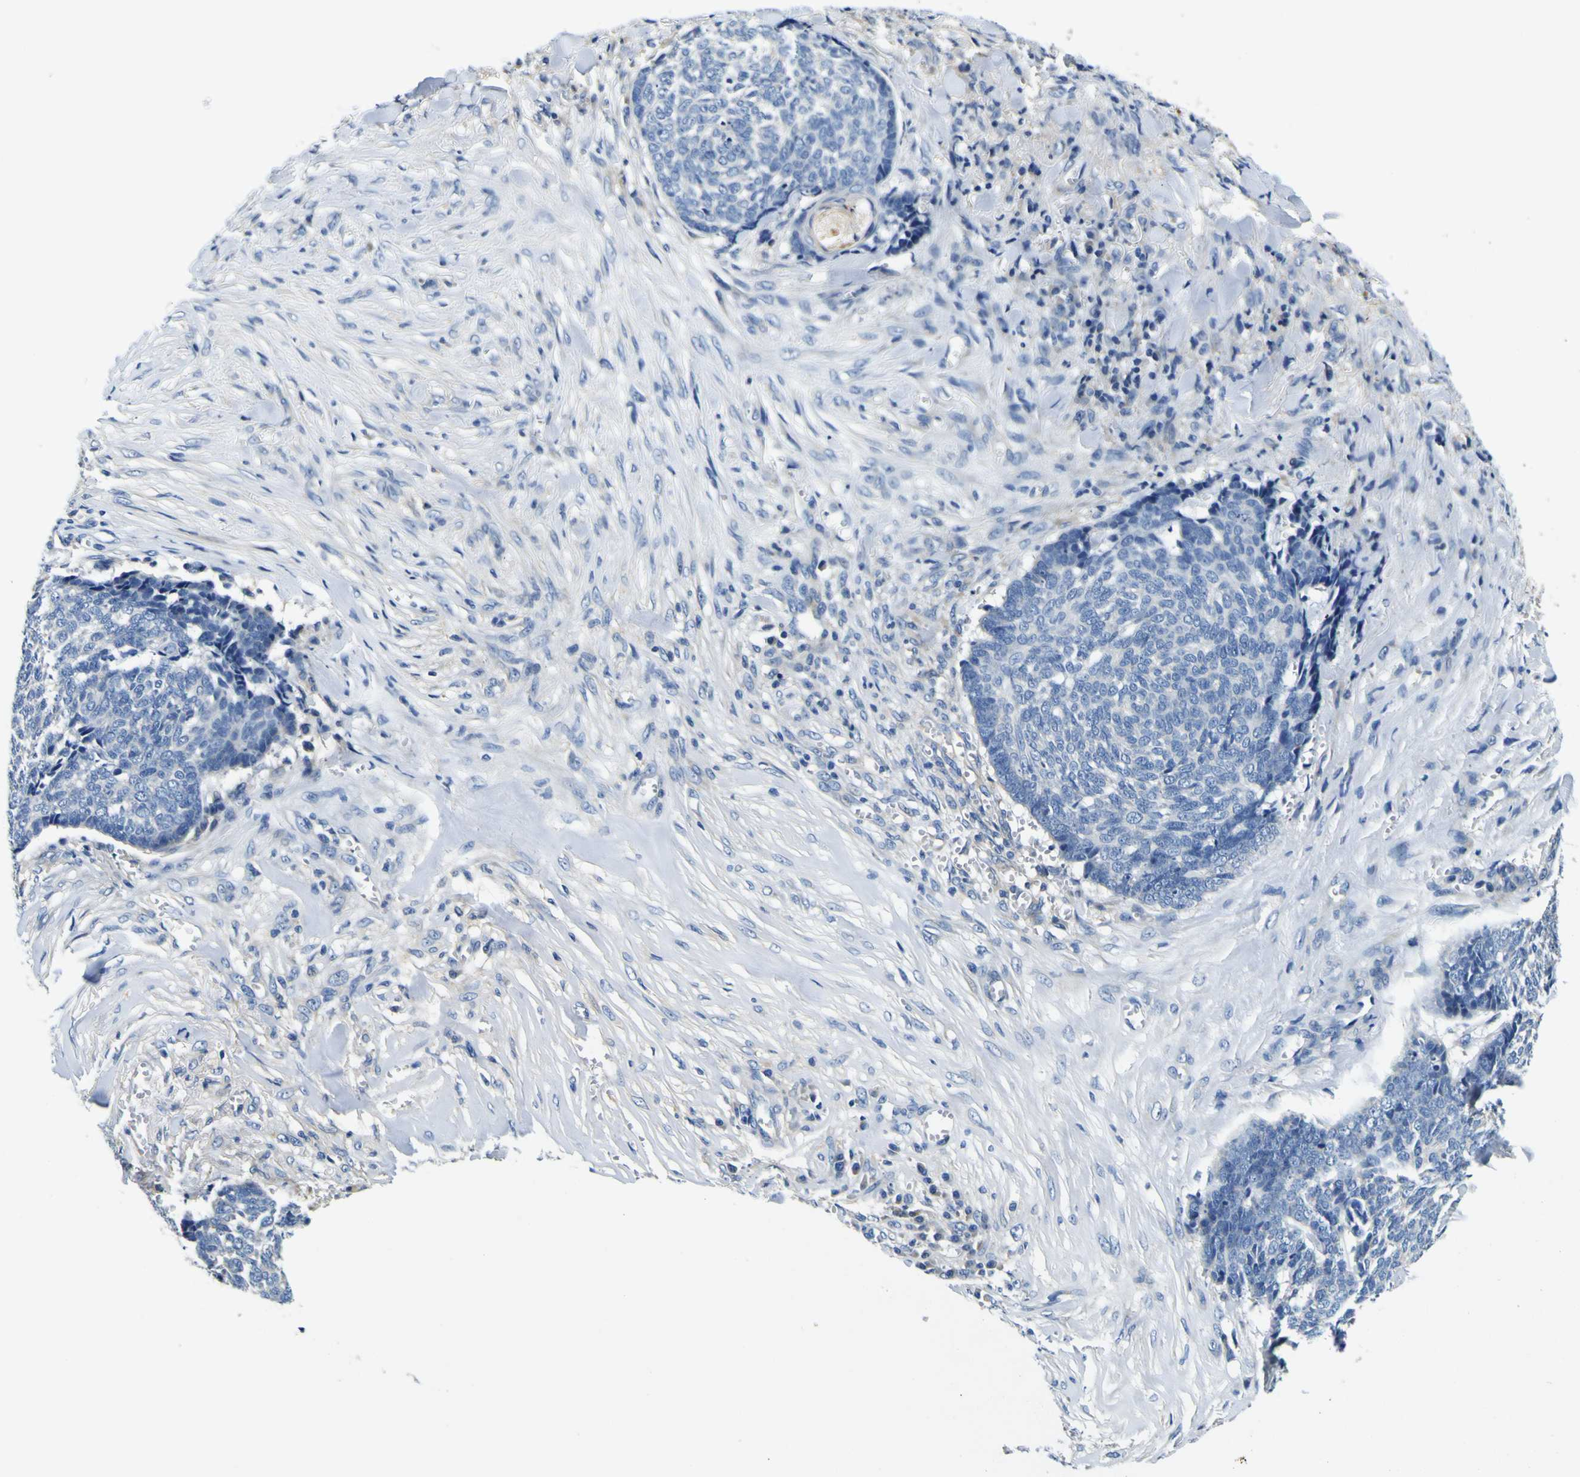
{"staining": {"intensity": "strong", "quantity": "<25%", "location": "cytoplasmic/membranous"}, "tissue": "skin cancer", "cell_type": "Tumor cells", "image_type": "cancer", "snomed": [{"axis": "morphology", "description": "Basal cell carcinoma"}, {"axis": "topography", "description": "Skin"}], "caption": "Basal cell carcinoma (skin) tissue exhibits strong cytoplasmic/membranous staining in about <25% of tumor cells", "gene": "CLSTN1", "patient": {"sex": "male", "age": 84}}